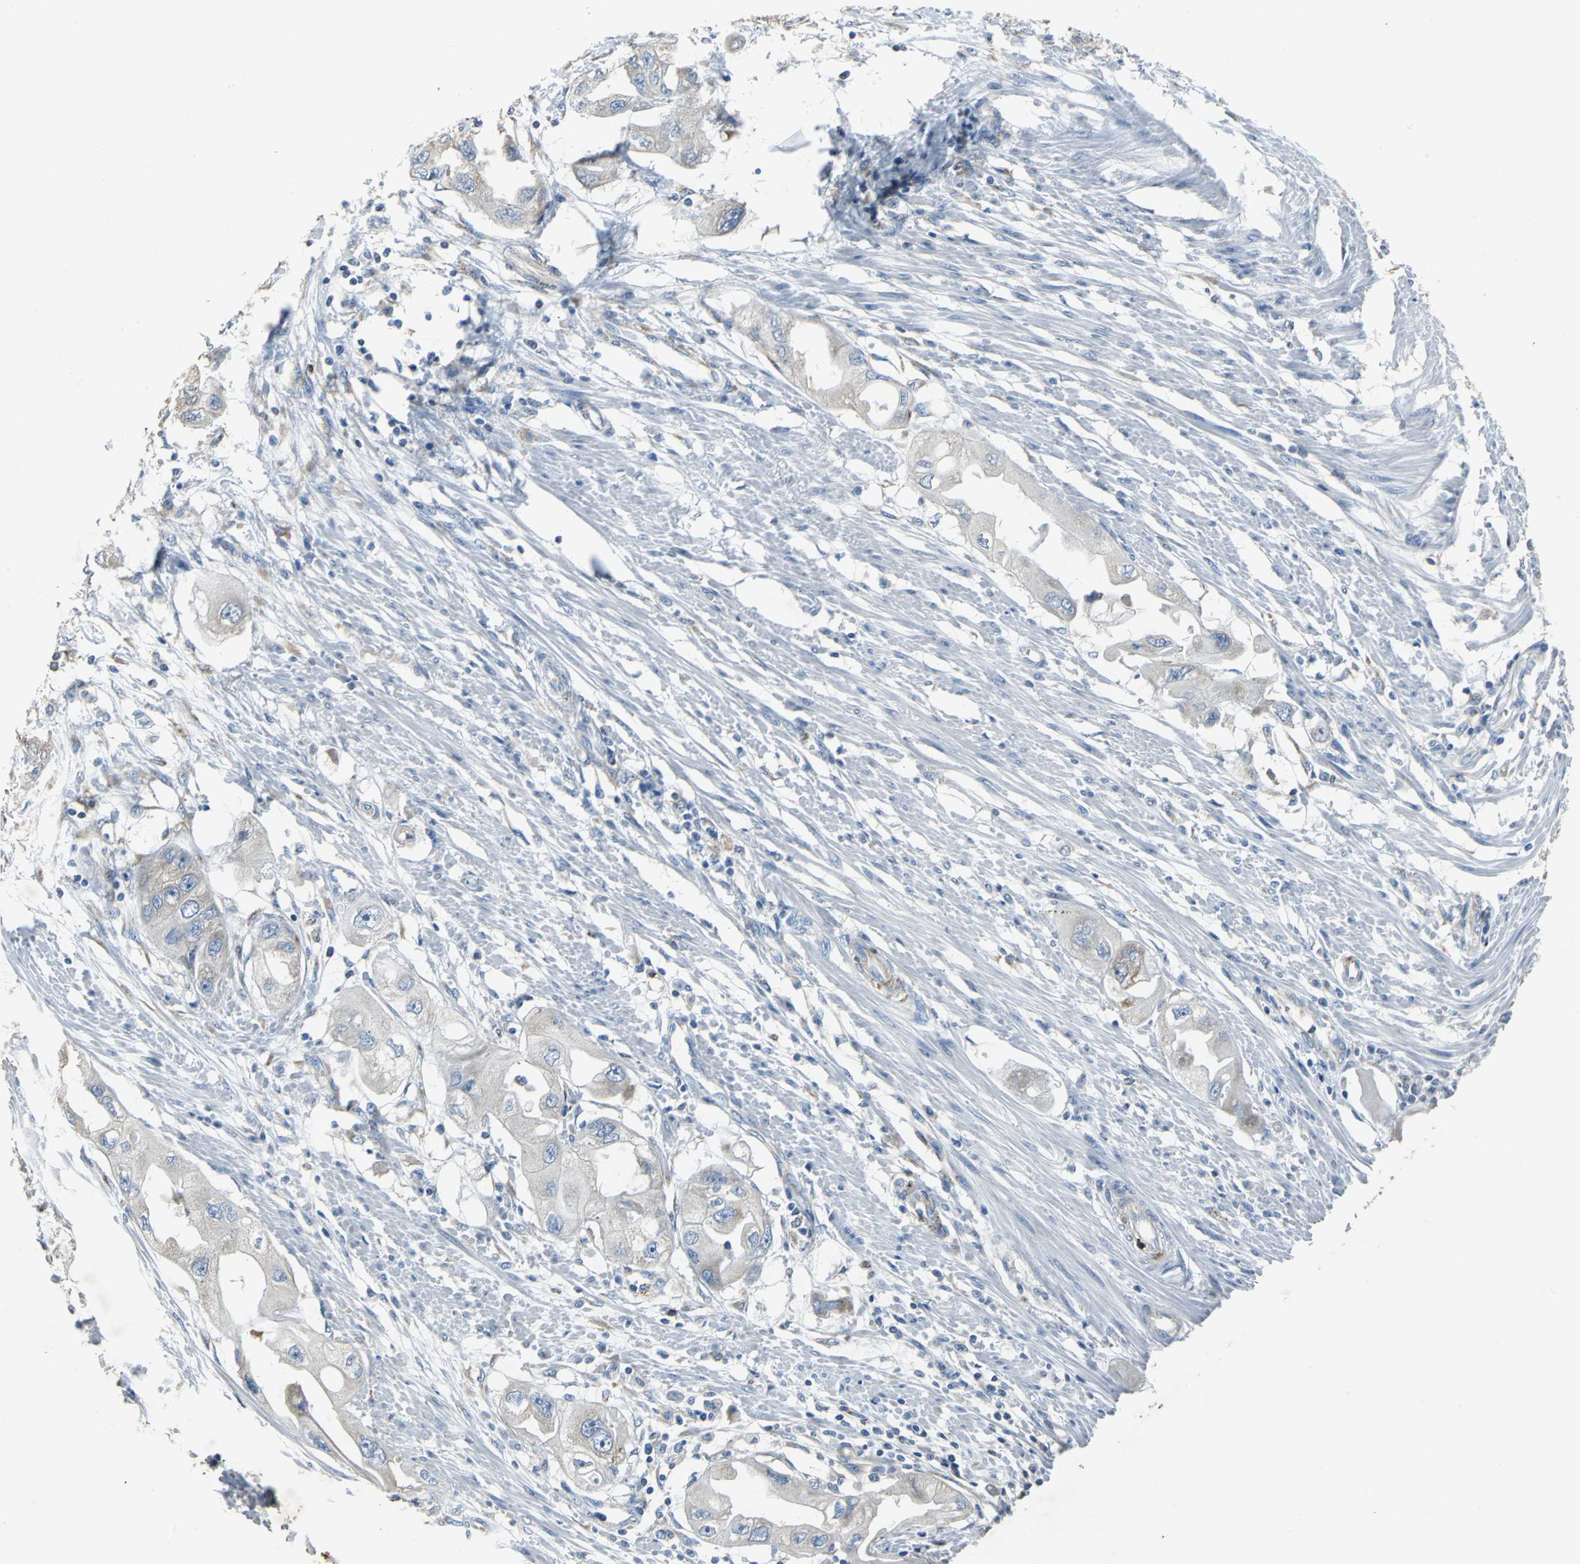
{"staining": {"intensity": "weak", "quantity": "<25%", "location": "cytoplasmic/membranous"}, "tissue": "endometrial cancer", "cell_type": "Tumor cells", "image_type": "cancer", "snomed": [{"axis": "morphology", "description": "Adenocarcinoma, NOS"}, {"axis": "topography", "description": "Endometrium"}], "caption": "Immunohistochemistry (IHC) of human adenocarcinoma (endometrial) shows no positivity in tumor cells.", "gene": "EIF5A", "patient": {"sex": "female", "age": 67}}